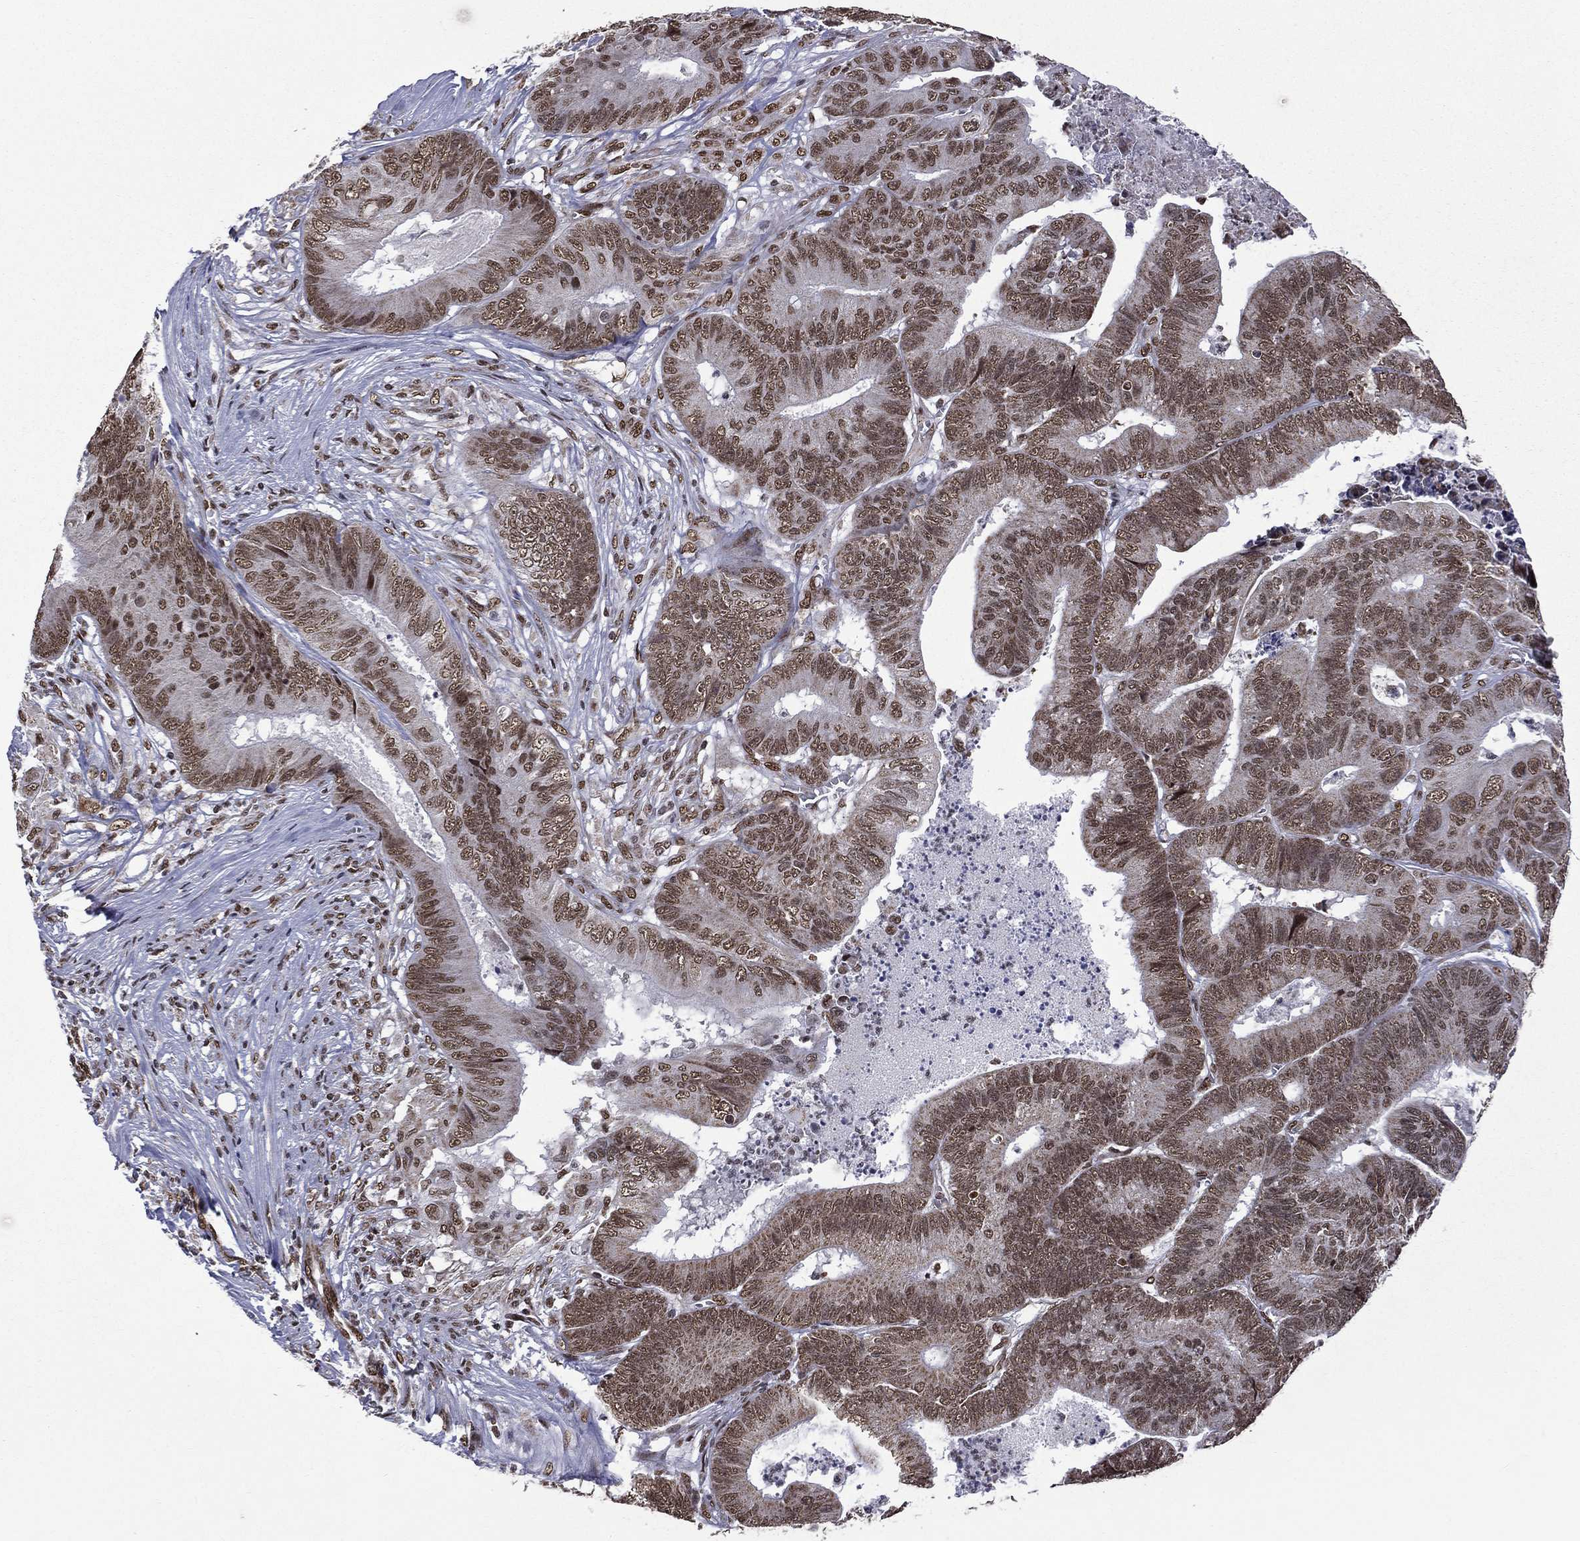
{"staining": {"intensity": "moderate", "quantity": ">75%", "location": "nuclear"}, "tissue": "colorectal cancer", "cell_type": "Tumor cells", "image_type": "cancer", "snomed": [{"axis": "morphology", "description": "Adenocarcinoma, NOS"}, {"axis": "topography", "description": "Colon"}], "caption": "Human colorectal cancer (adenocarcinoma) stained with a protein marker shows moderate staining in tumor cells.", "gene": "C5orf24", "patient": {"sex": "male", "age": 84}}